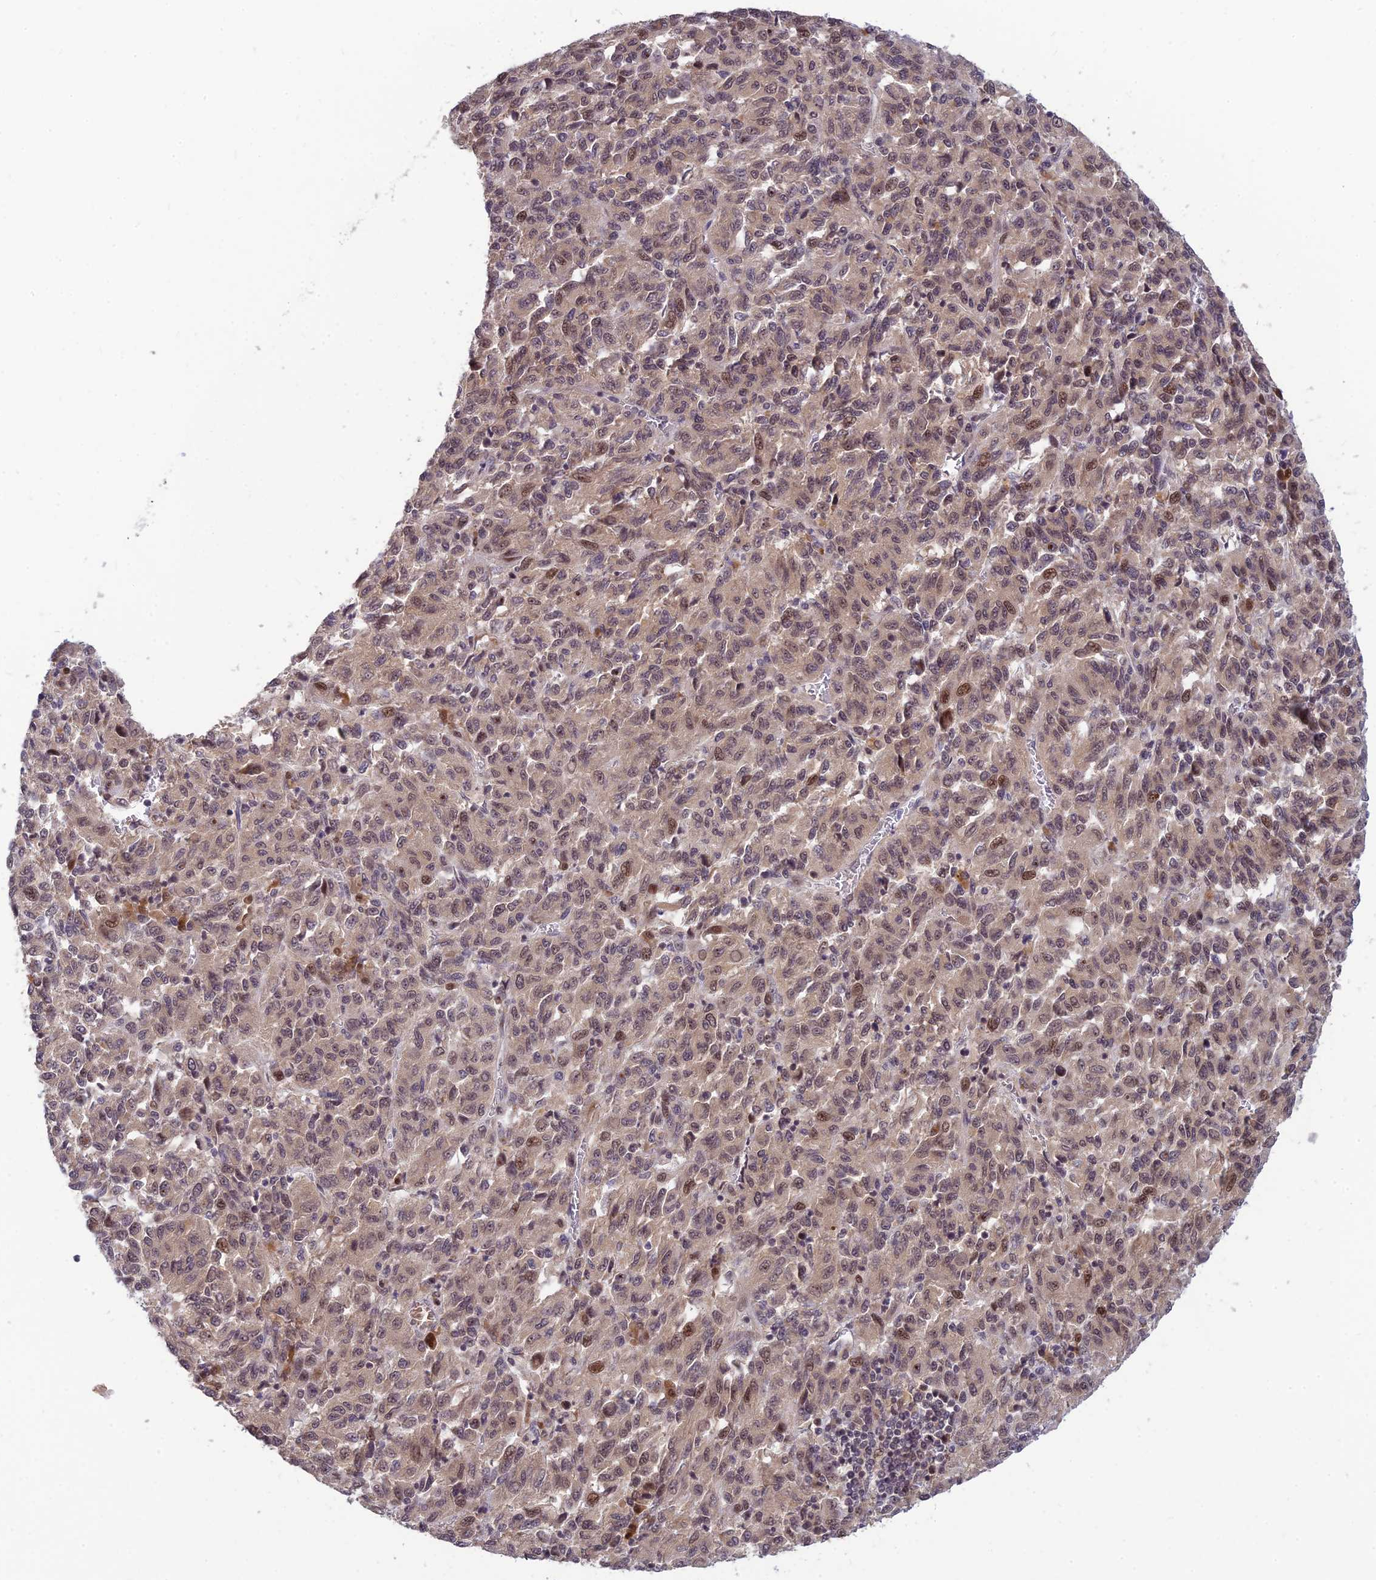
{"staining": {"intensity": "moderate", "quantity": "<25%", "location": "nuclear"}, "tissue": "melanoma", "cell_type": "Tumor cells", "image_type": "cancer", "snomed": [{"axis": "morphology", "description": "Malignant melanoma, Metastatic site"}, {"axis": "topography", "description": "Lung"}], "caption": "The immunohistochemical stain labels moderate nuclear positivity in tumor cells of malignant melanoma (metastatic site) tissue. The protein is shown in brown color, while the nuclei are stained blue.", "gene": "ASPDH", "patient": {"sex": "male", "age": 64}}